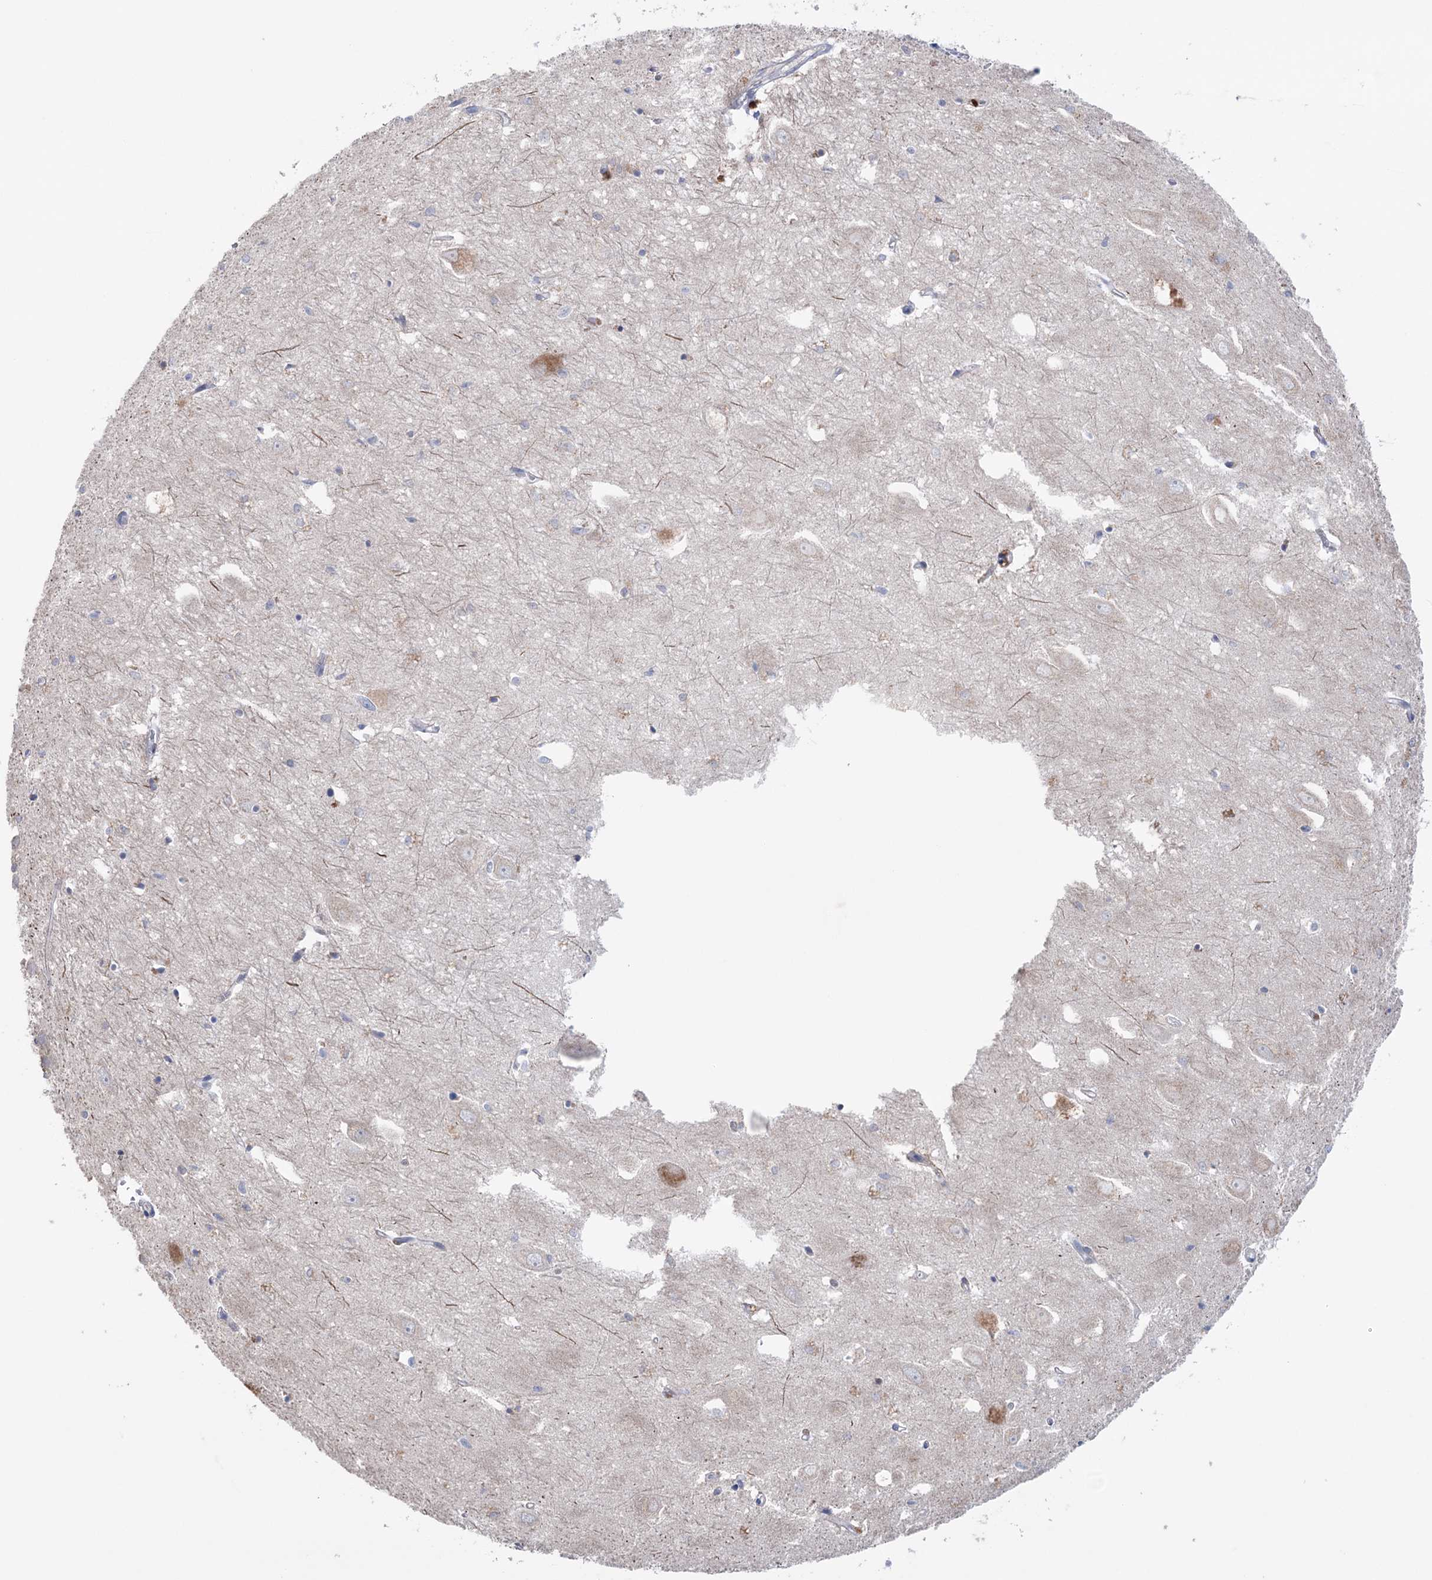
{"staining": {"intensity": "negative", "quantity": "none", "location": "none"}, "tissue": "hippocampus", "cell_type": "Glial cells", "image_type": "normal", "snomed": [{"axis": "morphology", "description": "Normal tissue, NOS"}, {"axis": "topography", "description": "Hippocampus"}], "caption": "This is an immunohistochemistry (IHC) micrograph of normal human hippocampus. There is no expression in glial cells.", "gene": "MTCH2", "patient": {"sex": "female", "age": 64}}